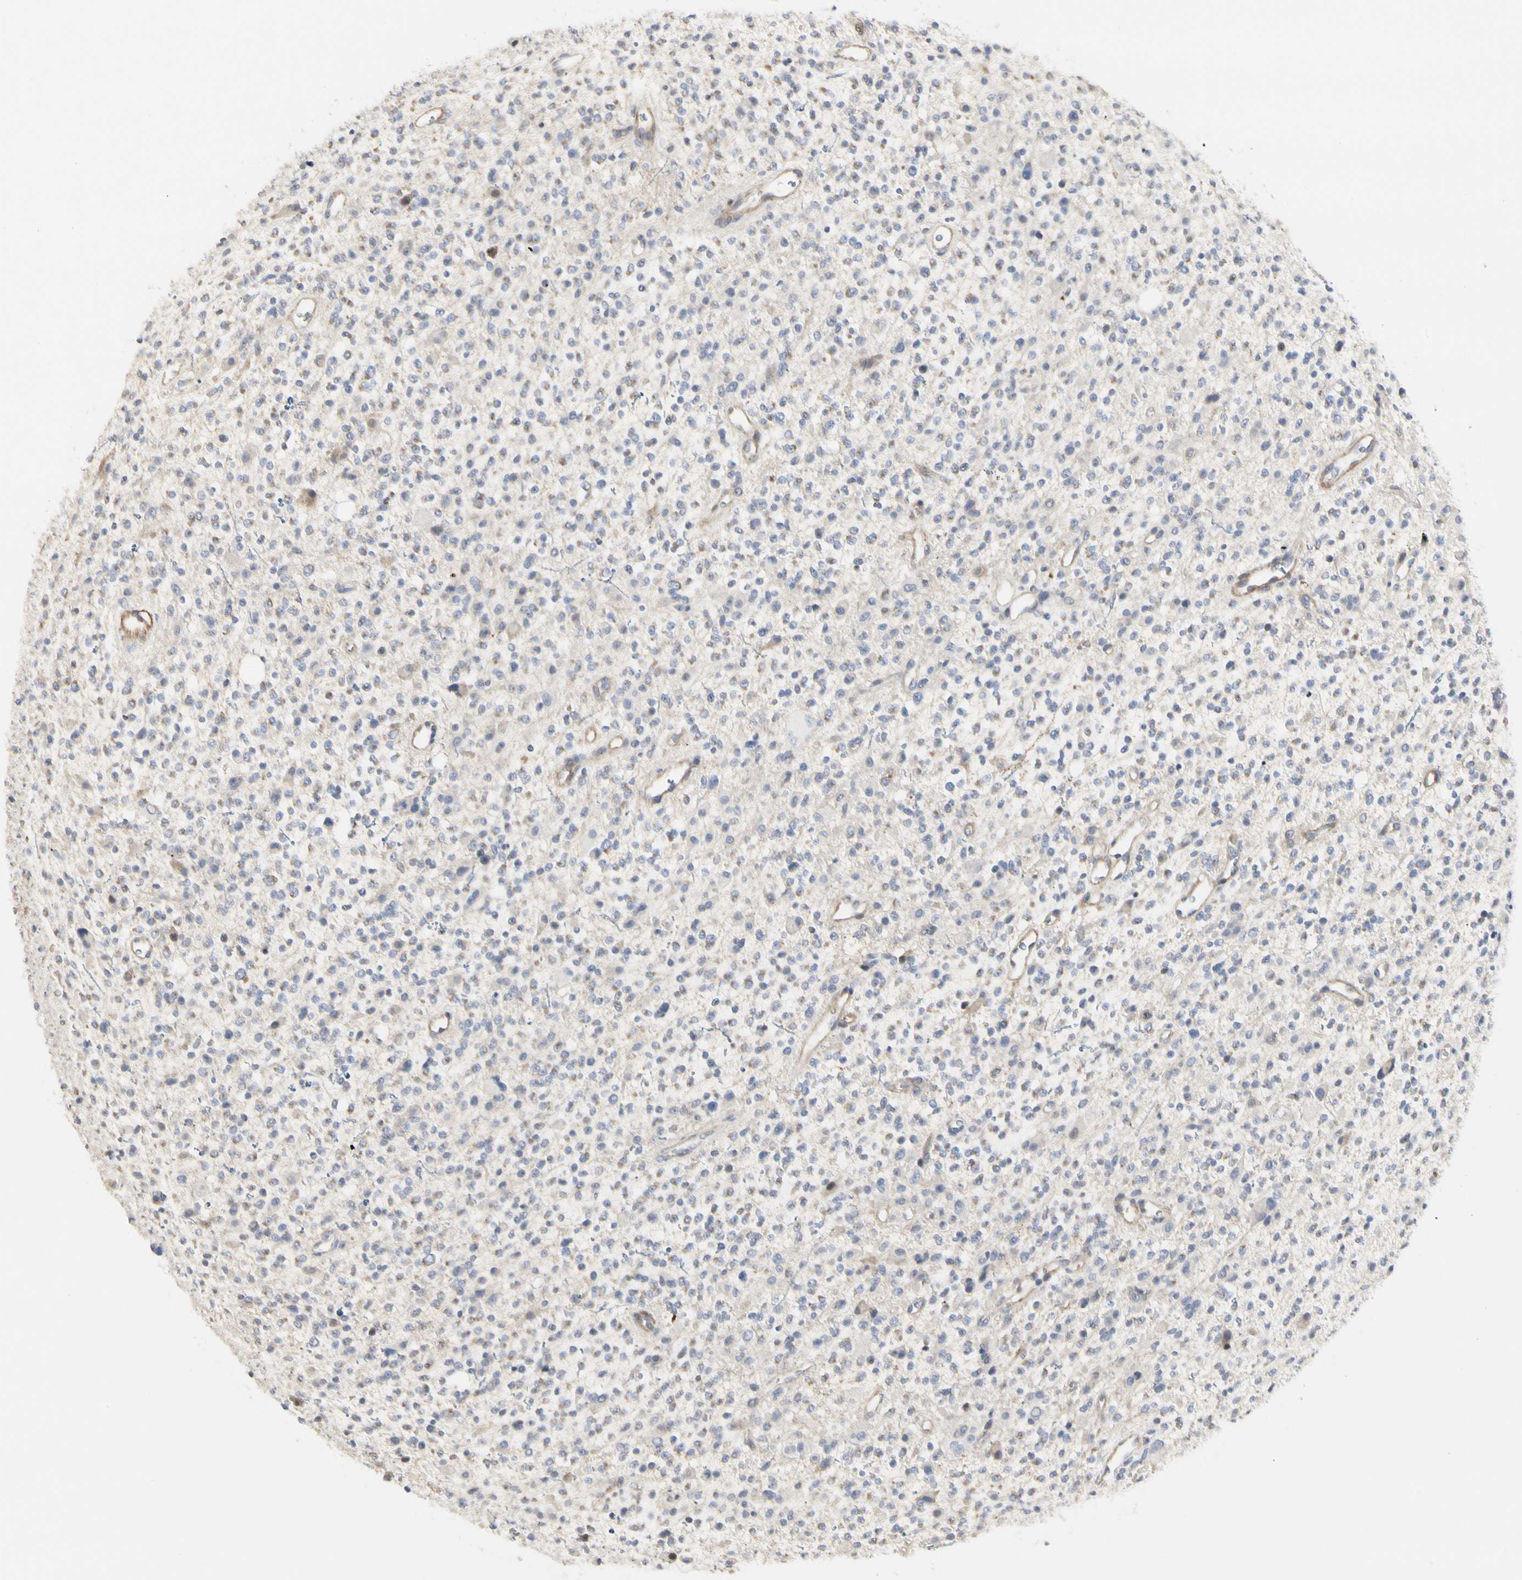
{"staining": {"intensity": "moderate", "quantity": "<25%", "location": "cytoplasmic/membranous"}, "tissue": "glioma", "cell_type": "Tumor cells", "image_type": "cancer", "snomed": [{"axis": "morphology", "description": "Glioma, malignant, High grade"}, {"axis": "topography", "description": "Brain"}], "caption": "Human glioma stained with a brown dye exhibits moderate cytoplasmic/membranous positive staining in about <25% of tumor cells.", "gene": "SHANK2", "patient": {"sex": "male", "age": 48}}